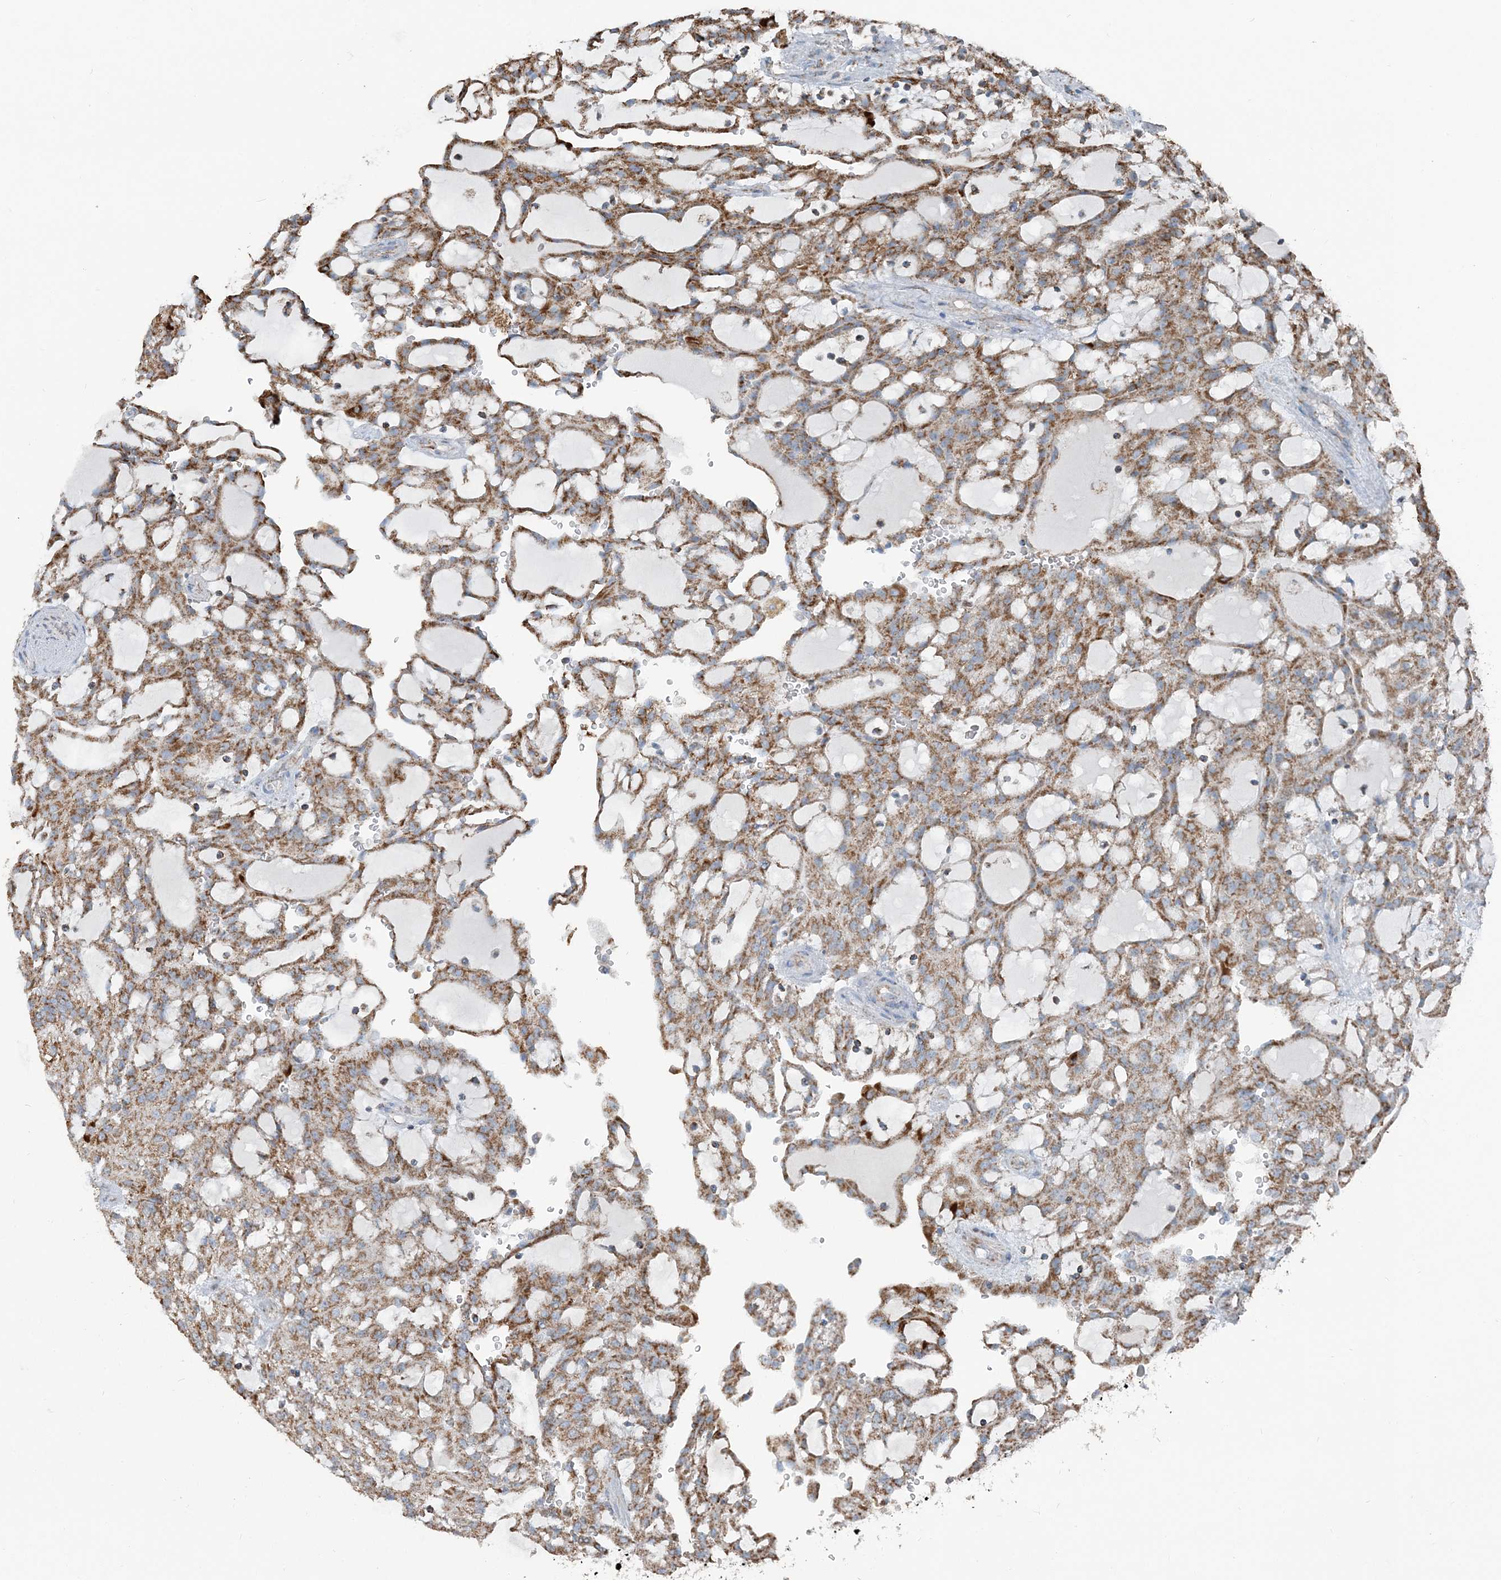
{"staining": {"intensity": "moderate", "quantity": ">75%", "location": "cytoplasmic/membranous"}, "tissue": "renal cancer", "cell_type": "Tumor cells", "image_type": "cancer", "snomed": [{"axis": "morphology", "description": "Adenocarcinoma, NOS"}, {"axis": "topography", "description": "Kidney"}], "caption": "Renal cancer stained with a protein marker demonstrates moderate staining in tumor cells.", "gene": "SUCLG1", "patient": {"sex": "male", "age": 63}}